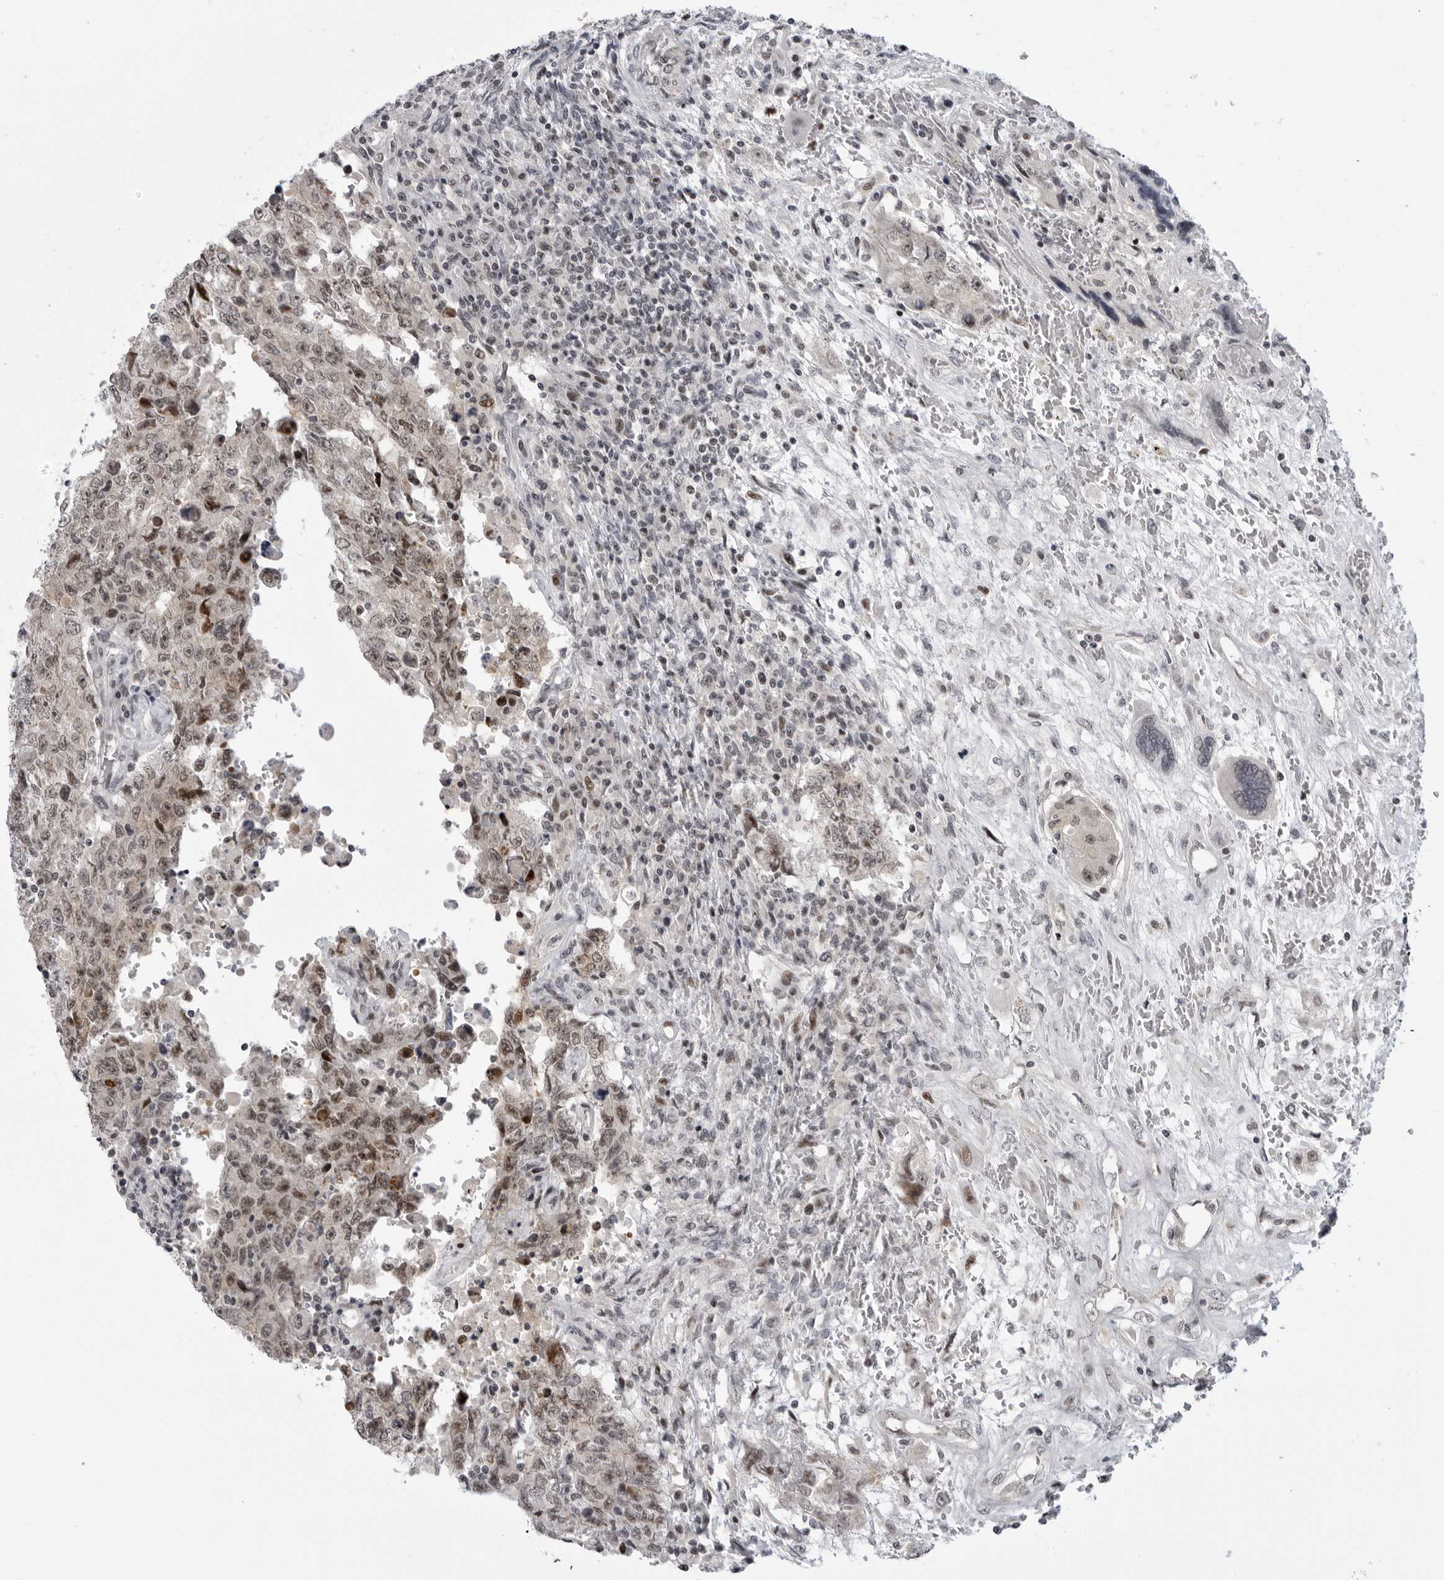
{"staining": {"intensity": "weak", "quantity": ">75%", "location": "nuclear"}, "tissue": "testis cancer", "cell_type": "Tumor cells", "image_type": "cancer", "snomed": [{"axis": "morphology", "description": "Carcinoma, Embryonal, NOS"}, {"axis": "topography", "description": "Testis"}], "caption": "Immunohistochemistry (IHC) (DAB) staining of human testis cancer (embryonal carcinoma) demonstrates weak nuclear protein staining in about >75% of tumor cells. The protein is stained brown, and the nuclei are stained in blue (DAB (3,3'-diaminobenzidine) IHC with brightfield microscopy, high magnification).", "gene": "ALPK2", "patient": {"sex": "male", "age": 26}}